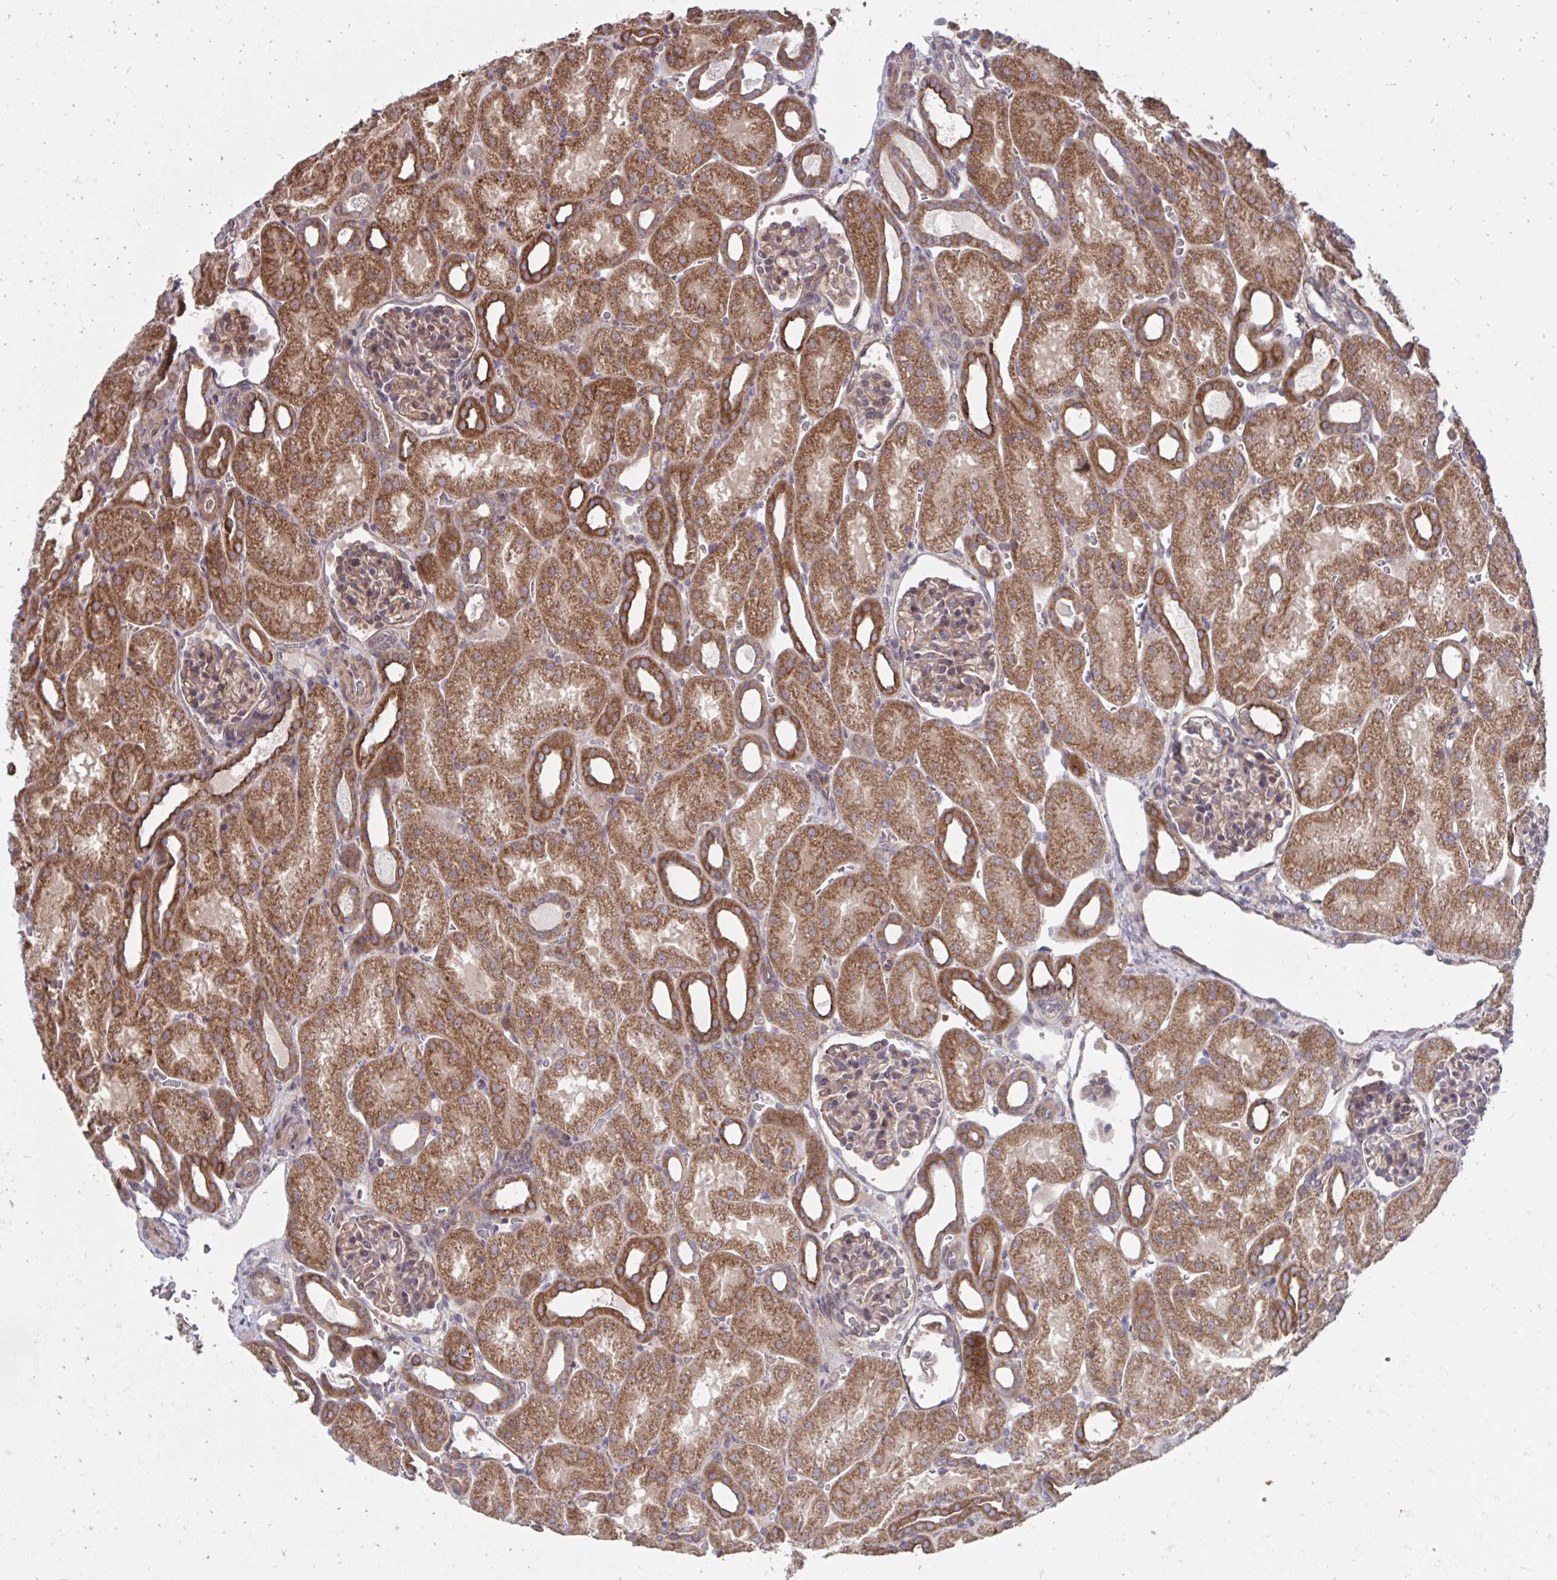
{"staining": {"intensity": "moderate", "quantity": ">75%", "location": "cytoplasmic/membranous"}, "tissue": "kidney", "cell_type": "Cells in glomeruli", "image_type": "normal", "snomed": [{"axis": "morphology", "description": "Normal tissue, NOS"}, {"axis": "topography", "description": "Kidney"}], "caption": "Immunohistochemical staining of normal kidney exhibits moderate cytoplasmic/membranous protein expression in approximately >75% of cells in glomeruli.", "gene": "ITPR2", "patient": {"sex": "male", "age": 2}}